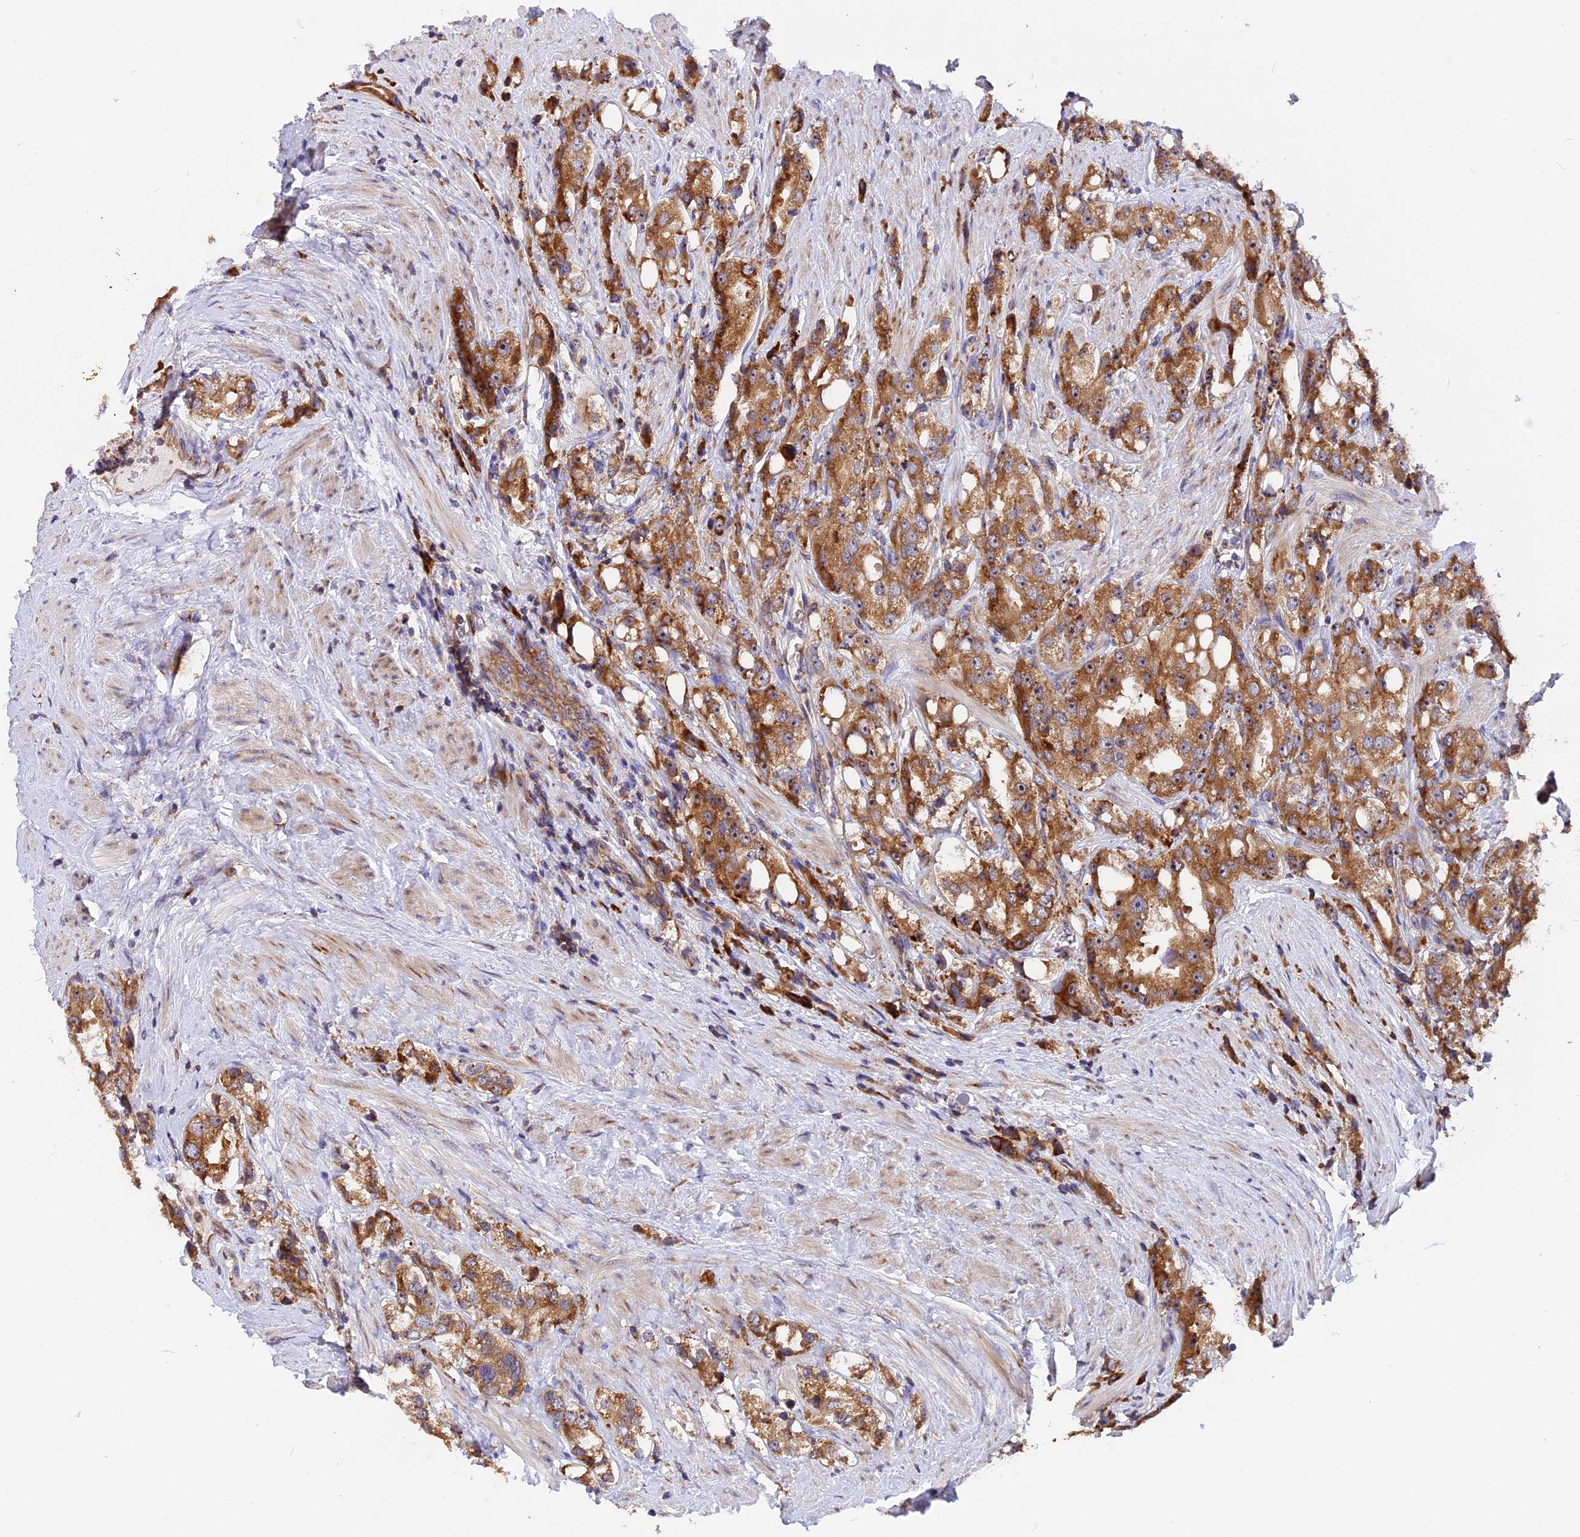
{"staining": {"intensity": "moderate", "quantity": ">75%", "location": "cytoplasmic/membranous"}, "tissue": "prostate cancer", "cell_type": "Tumor cells", "image_type": "cancer", "snomed": [{"axis": "morphology", "description": "Adenocarcinoma, NOS"}, {"axis": "topography", "description": "Prostate"}], "caption": "Immunohistochemical staining of human adenocarcinoma (prostate) exhibits moderate cytoplasmic/membranous protein expression in approximately >75% of tumor cells.", "gene": "GNPTAB", "patient": {"sex": "male", "age": 79}}